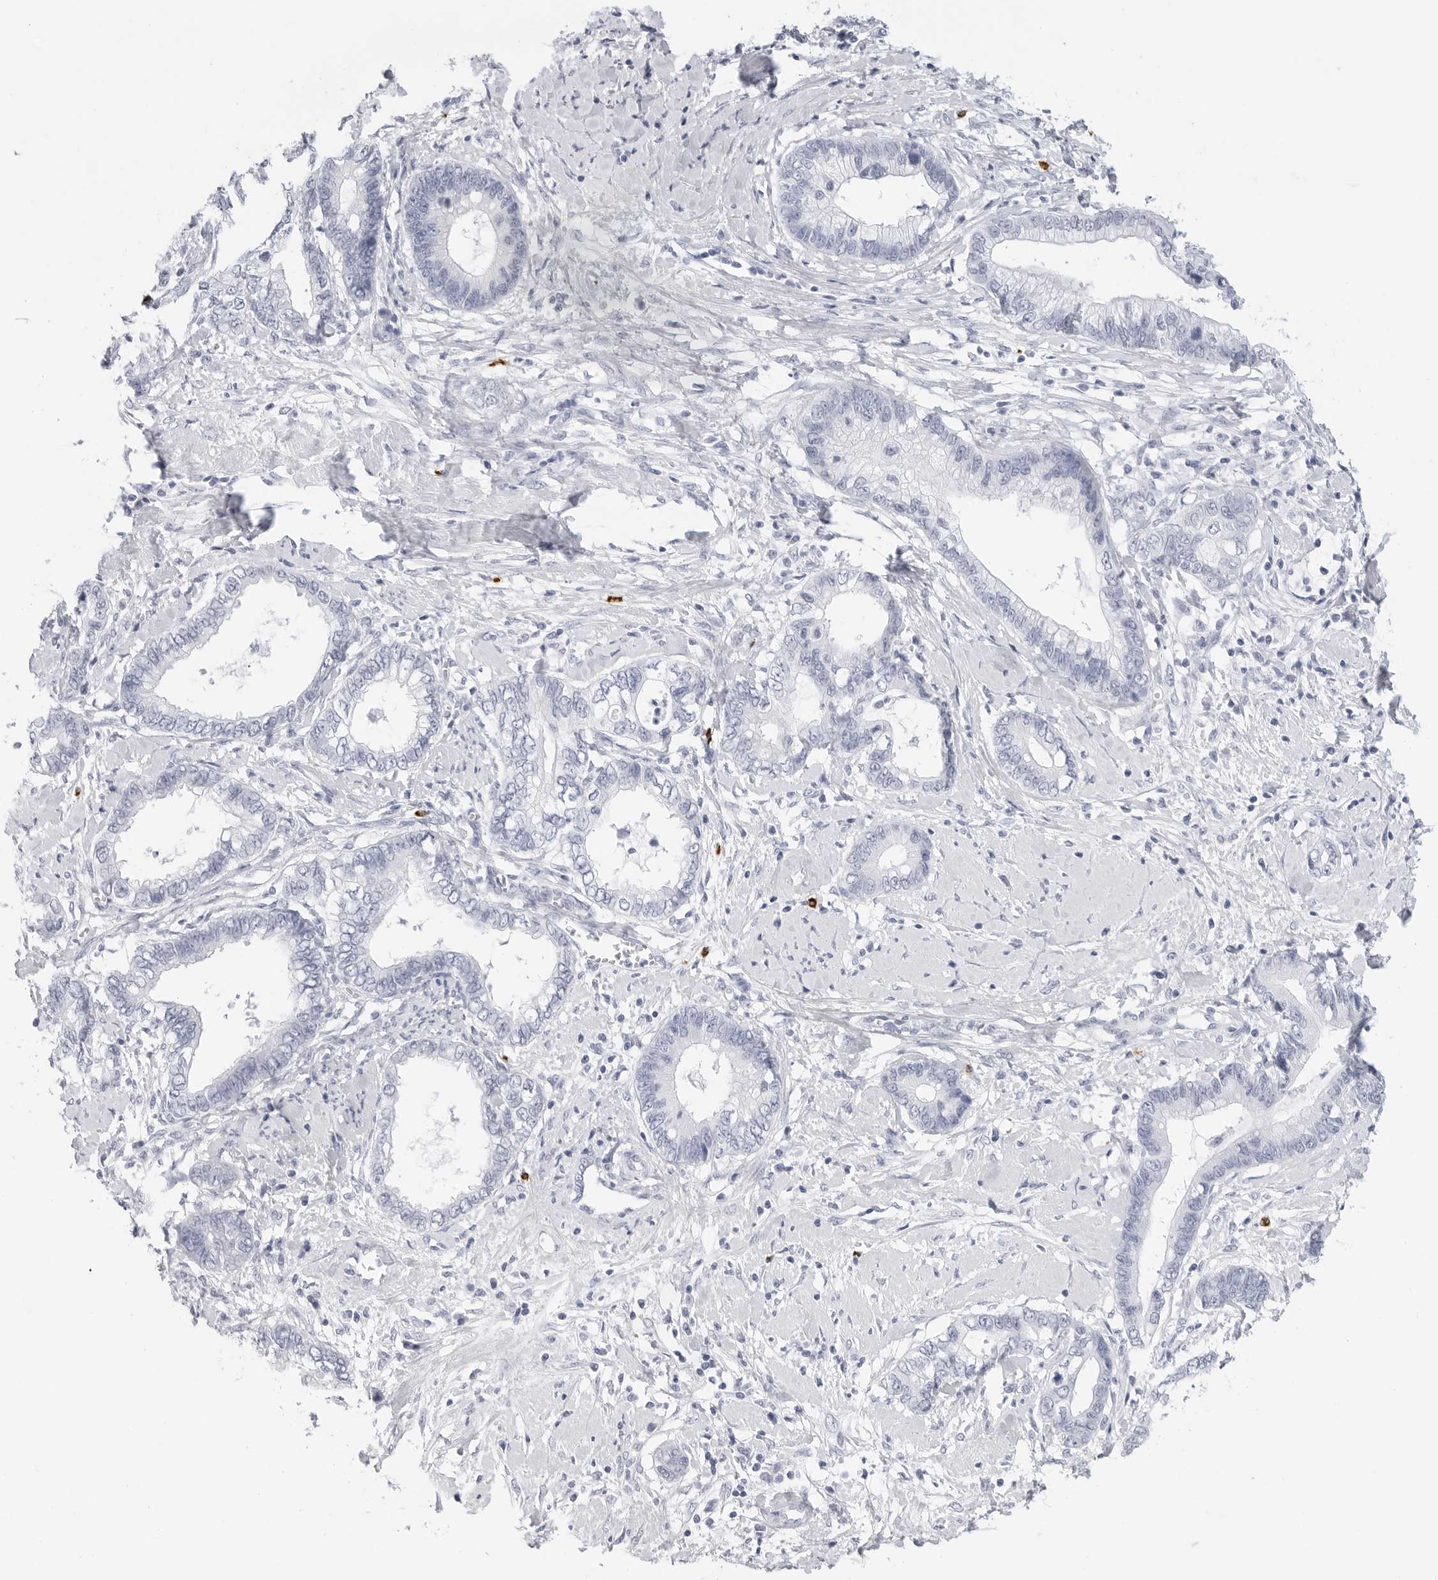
{"staining": {"intensity": "negative", "quantity": "none", "location": "none"}, "tissue": "cervical cancer", "cell_type": "Tumor cells", "image_type": "cancer", "snomed": [{"axis": "morphology", "description": "Adenocarcinoma, NOS"}, {"axis": "topography", "description": "Cervix"}], "caption": "A histopathology image of human cervical adenocarcinoma is negative for staining in tumor cells.", "gene": "HSPB7", "patient": {"sex": "female", "age": 44}}